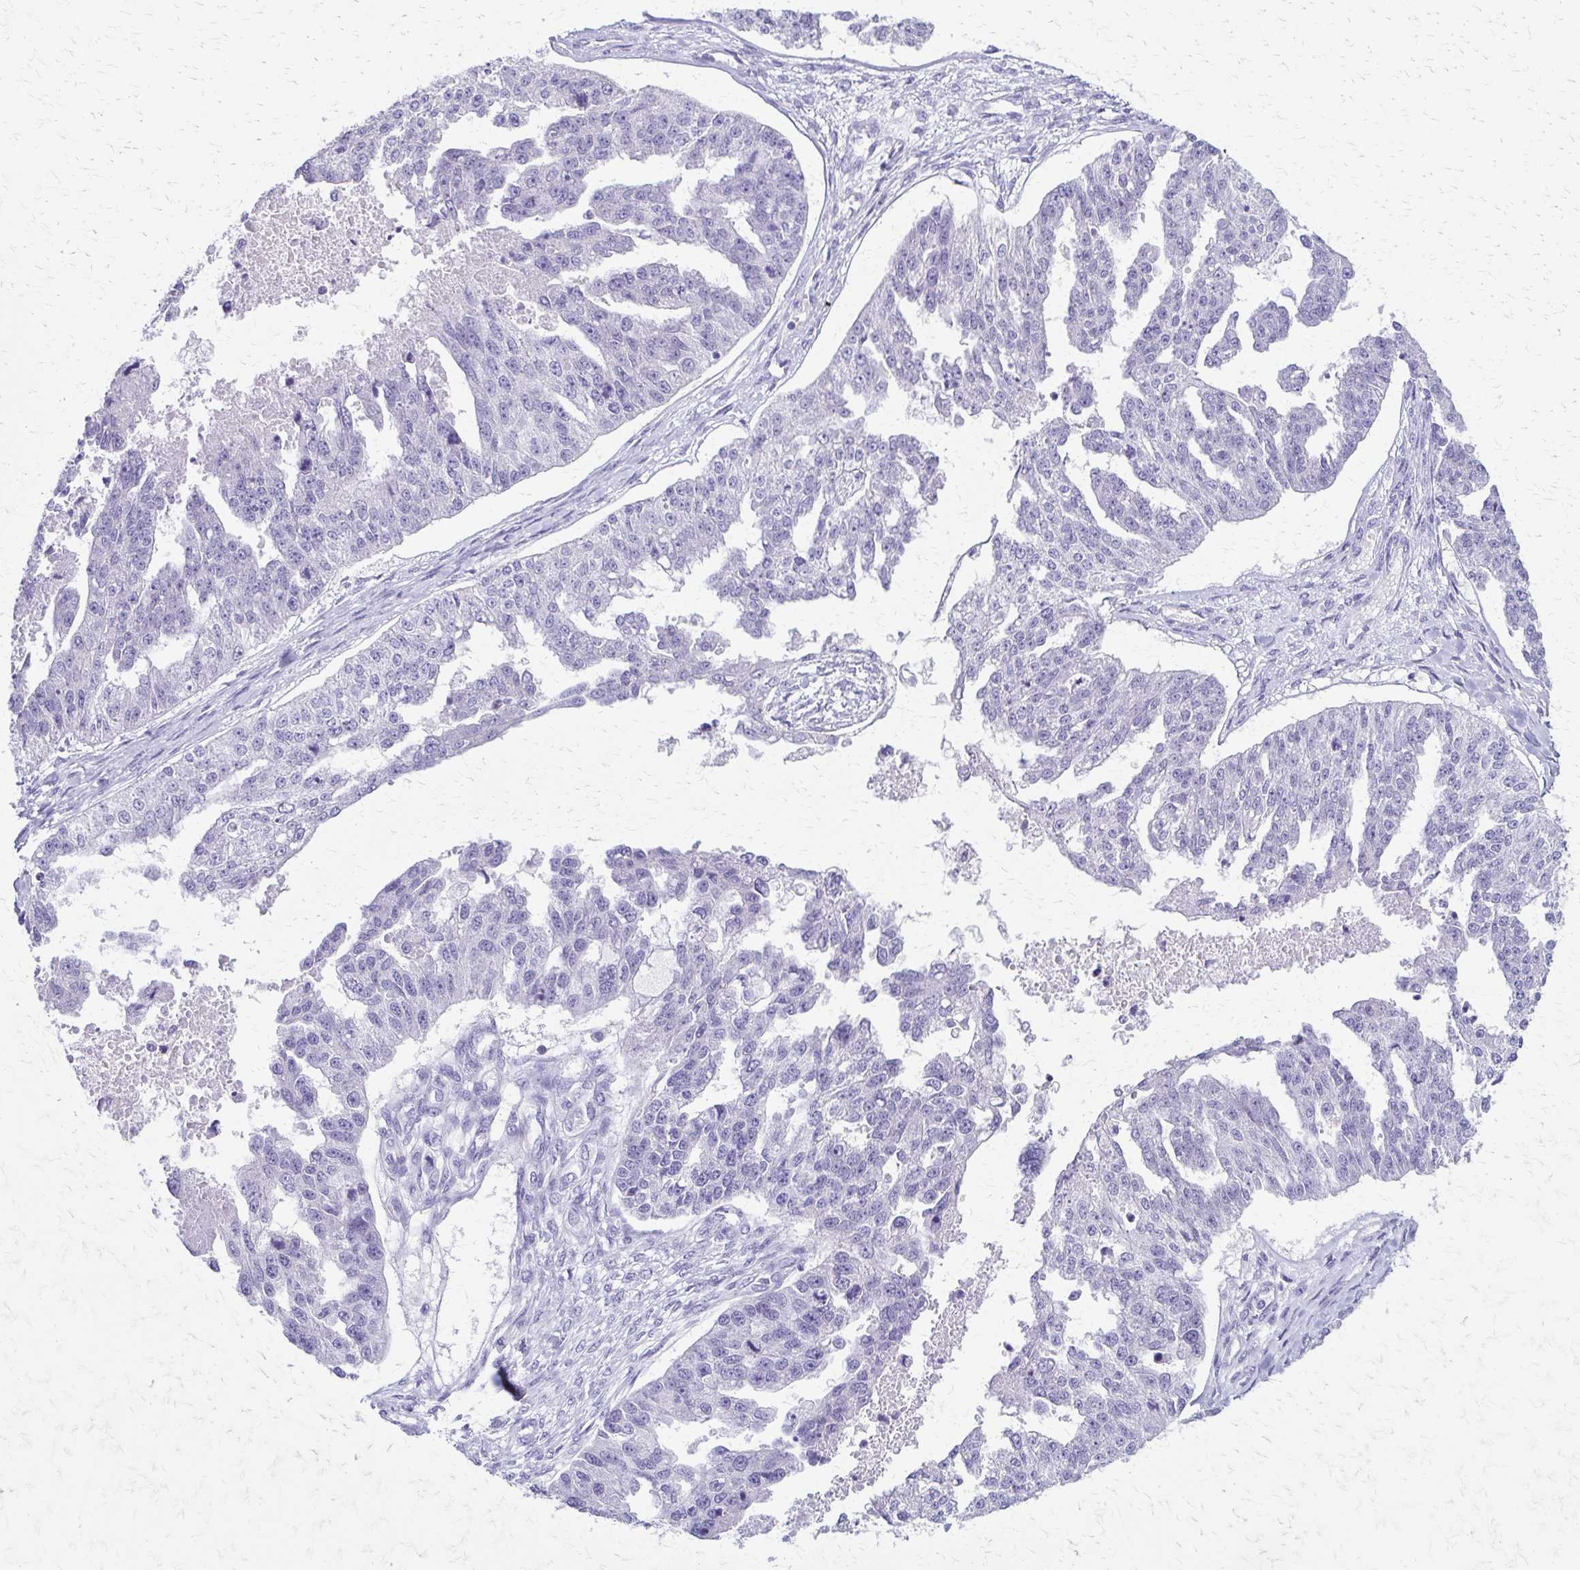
{"staining": {"intensity": "negative", "quantity": "none", "location": "none"}, "tissue": "ovarian cancer", "cell_type": "Tumor cells", "image_type": "cancer", "snomed": [{"axis": "morphology", "description": "Cystadenocarcinoma, serous, NOS"}, {"axis": "topography", "description": "Ovary"}], "caption": "An IHC micrograph of serous cystadenocarcinoma (ovarian) is shown. There is no staining in tumor cells of serous cystadenocarcinoma (ovarian). Brightfield microscopy of IHC stained with DAB (brown) and hematoxylin (blue), captured at high magnification.", "gene": "ZSCAN5B", "patient": {"sex": "female", "age": 58}}